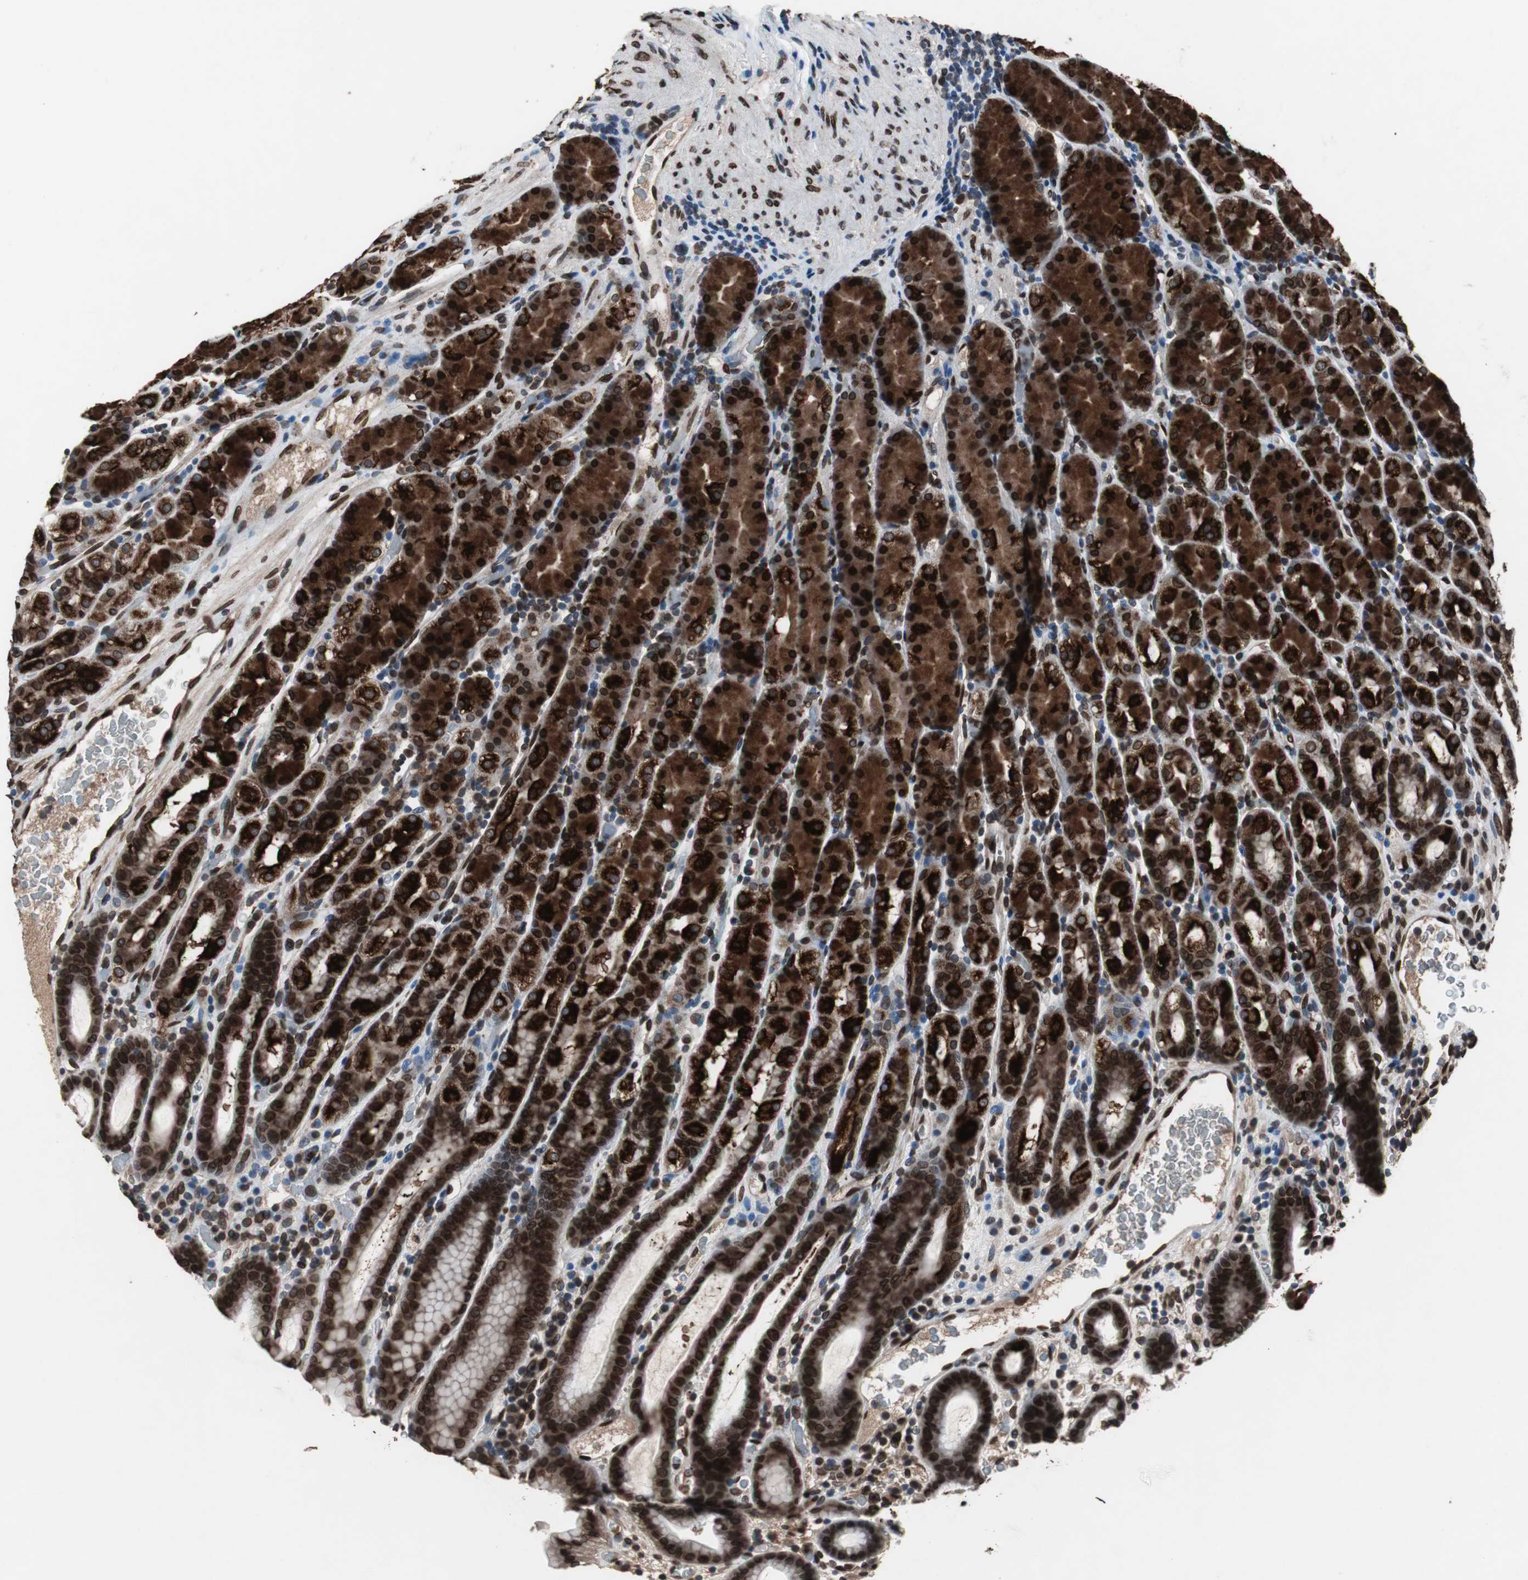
{"staining": {"intensity": "strong", "quantity": ">75%", "location": "cytoplasmic/membranous,nuclear"}, "tissue": "stomach", "cell_type": "Glandular cells", "image_type": "normal", "snomed": [{"axis": "morphology", "description": "Normal tissue, NOS"}, {"axis": "topography", "description": "Stomach, upper"}], "caption": "Immunohistochemical staining of unremarkable stomach exhibits strong cytoplasmic/membranous,nuclear protein staining in about >75% of glandular cells.", "gene": "LMNA", "patient": {"sex": "male", "age": 68}}